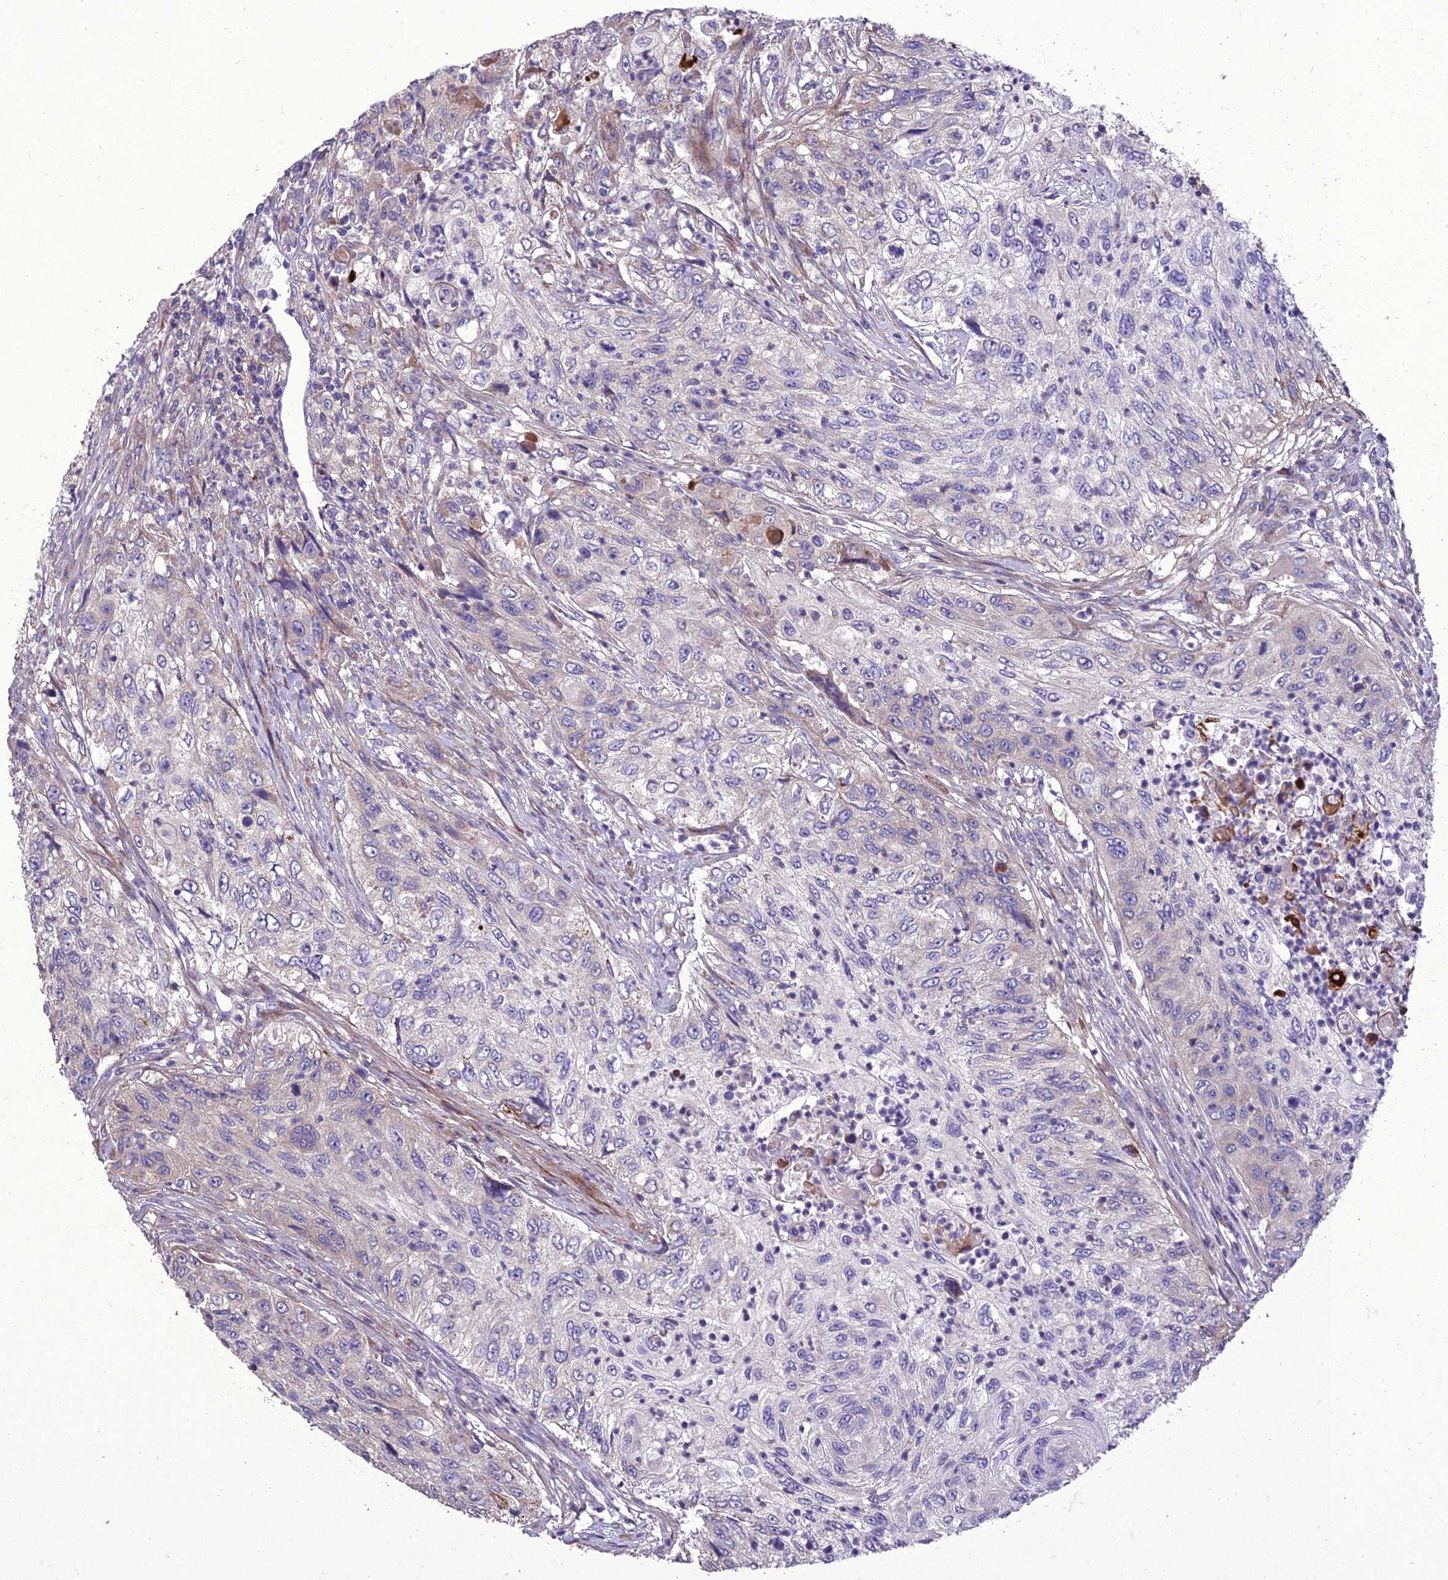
{"staining": {"intensity": "negative", "quantity": "none", "location": "none"}, "tissue": "urothelial cancer", "cell_type": "Tumor cells", "image_type": "cancer", "snomed": [{"axis": "morphology", "description": "Urothelial carcinoma, High grade"}, {"axis": "topography", "description": "Urinary bladder"}], "caption": "There is no significant positivity in tumor cells of urothelial cancer. Brightfield microscopy of immunohistochemistry (IHC) stained with DAB (brown) and hematoxylin (blue), captured at high magnification.", "gene": "ADIPOR2", "patient": {"sex": "female", "age": 60}}